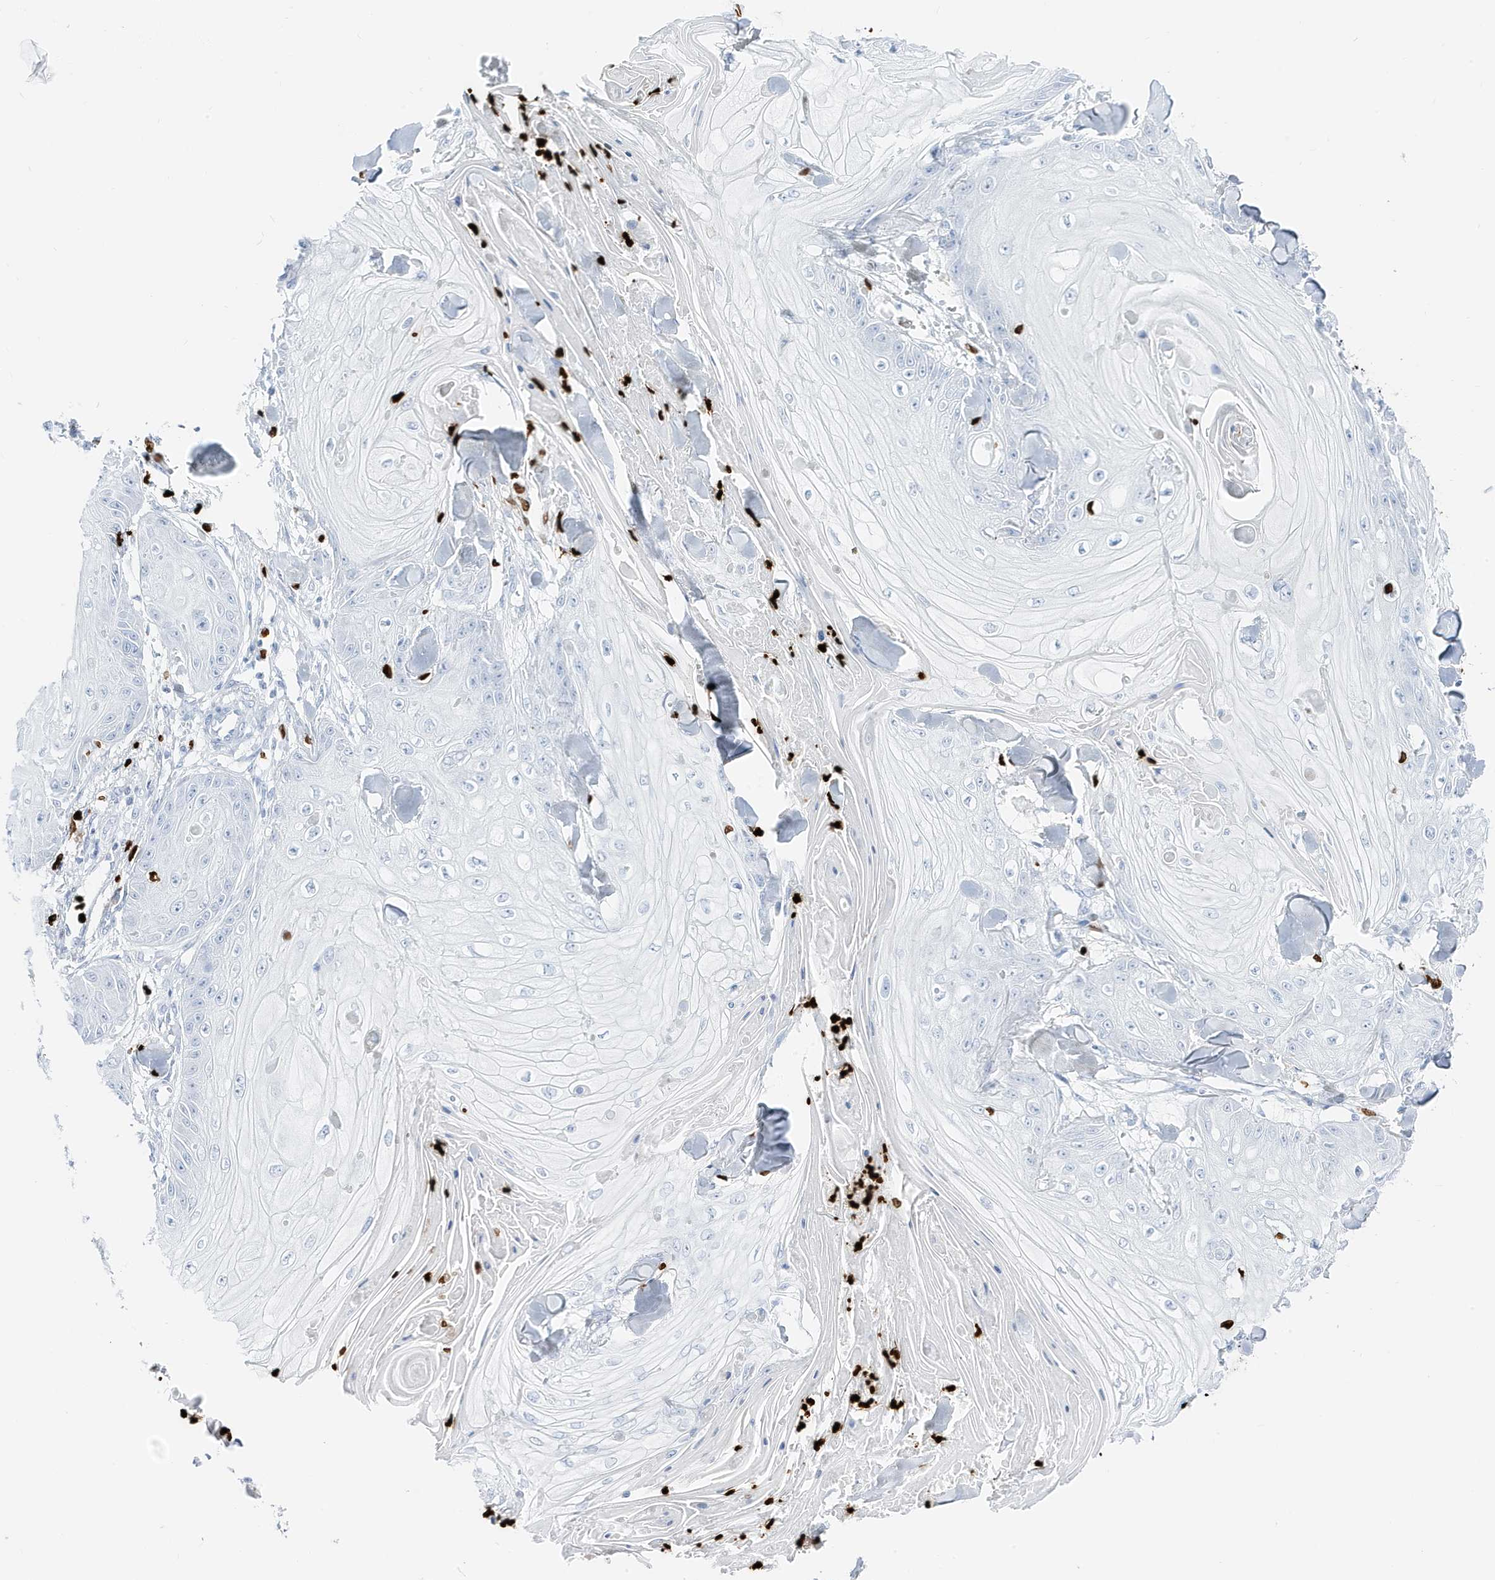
{"staining": {"intensity": "negative", "quantity": "none", "location": "none"}, "tissue": "skin cancer", "cell_type": "Tumor cells", "image_type": "cancer", "snomed": [{"axis": "morphology", "description": "Squamous cell carcinoma, NOS"}, {"axis": "topography", "description": "Skin"}], "caption": "This is a photomicrograph of immunohistochemistry (IHC) staining of squamous cell carcinoma (skin), which shows no expression in tumor cells. The staining was performed using DAB (3,3'-diaminobenzidine) to visualize the protein expression in brown, while the nuclei were stained in blue with hematoxylin (Magnification: 20x).", "gene": "MNDA", "patient": {"sex": "male", "age": 74}}